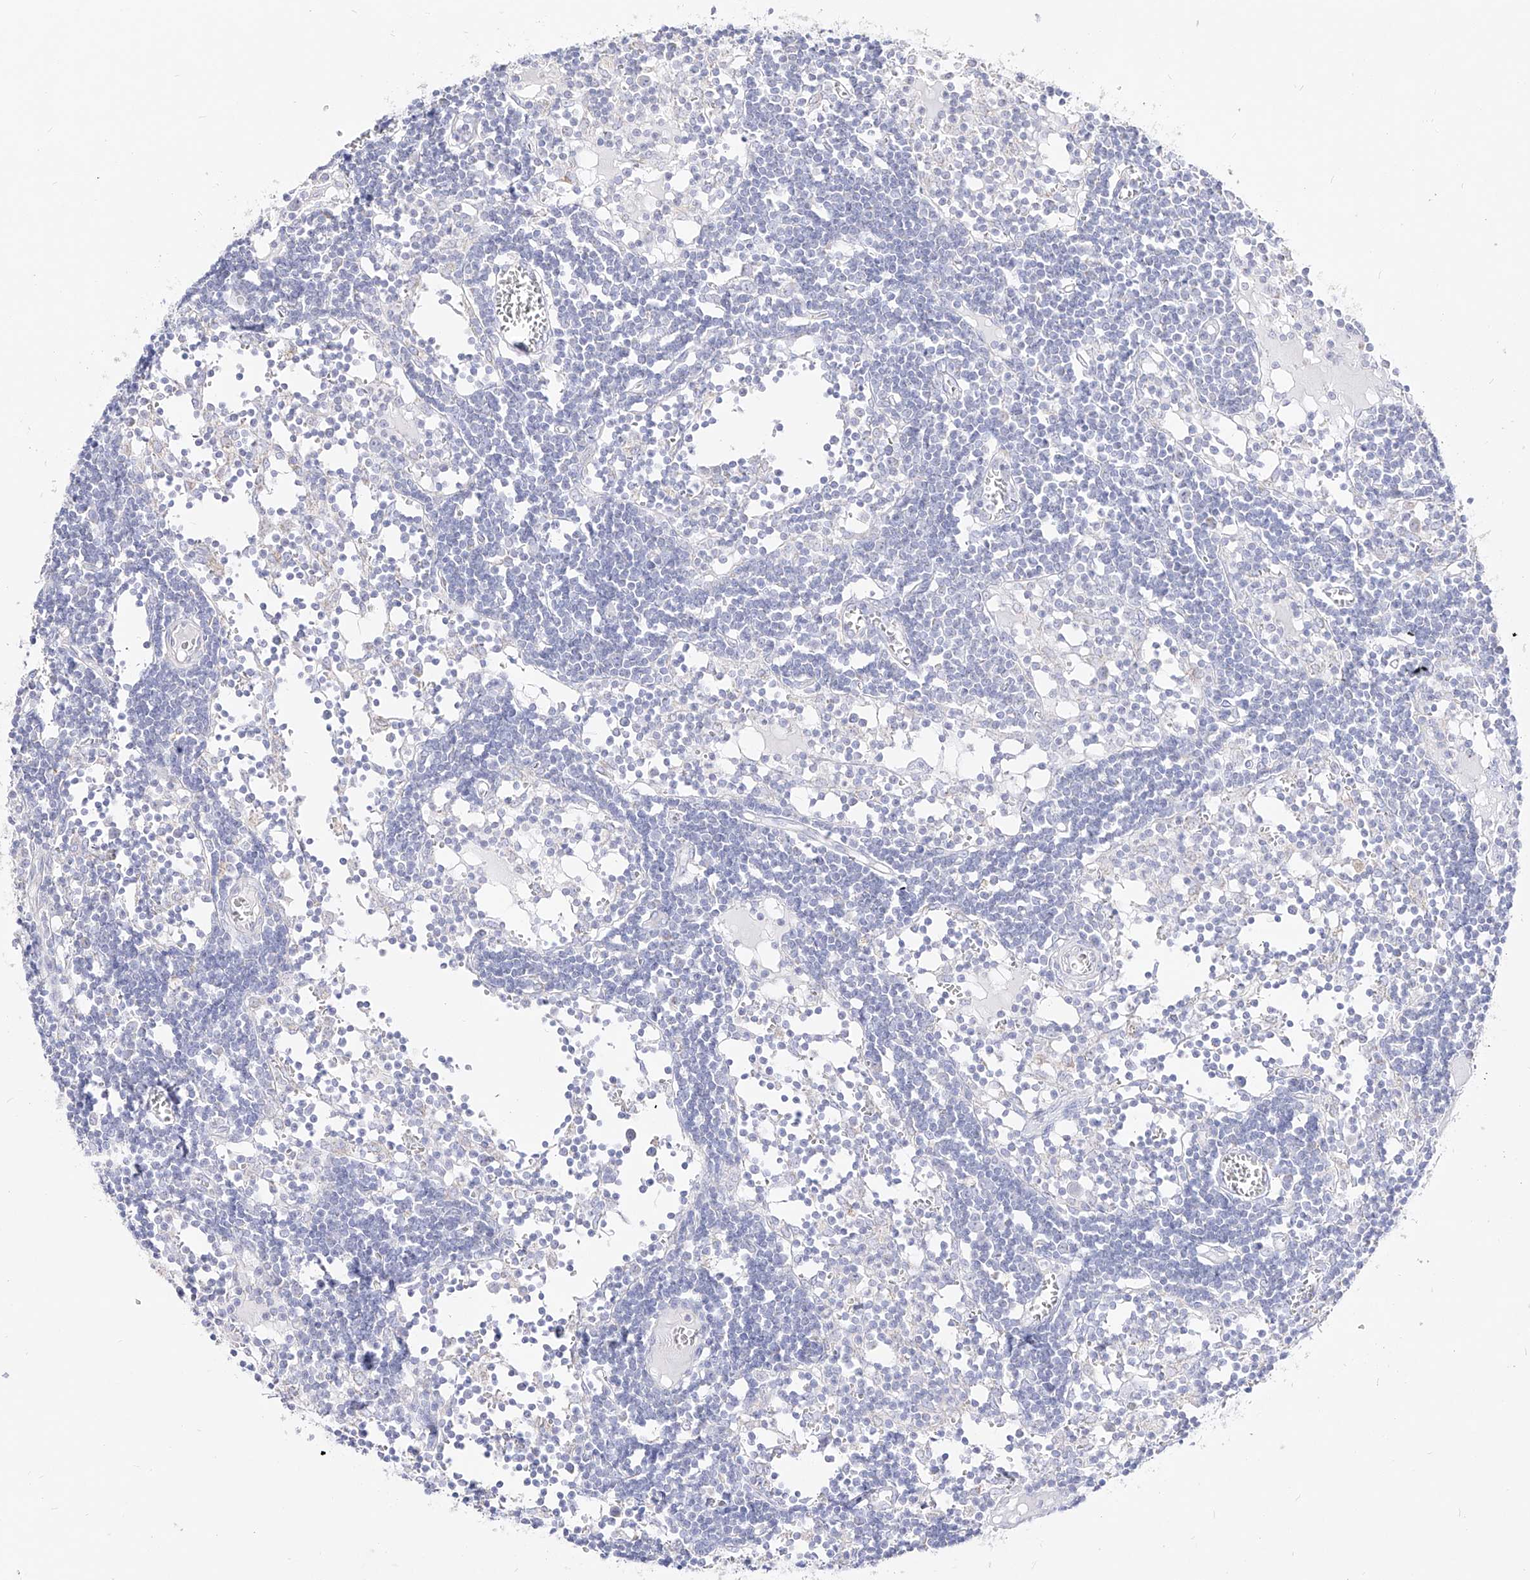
{"staining": {"intensity": "negative", "quantity": "none", "location": "none"}, "tissue": "lymph node", "cell_type": "Germinal center cells", "image_type": "normal", "snomed": [{"axis": "morphology", "description": "Normal tissue, NOS"}, {"axis": "topography", "description": "Lymph node"}], "caption": "Immunohistochemistry (IHC) micrograph of unremarkable lymph node: human lymph node stained with DAB (3,3'-diaminobenzidine) reveals no significant protein positivity in germinal center cells. (DAB (3,3'-diaminobenzidine) immunohistochemistry visualized using brightfield microscopy, high magnification).", "gene": "RCHY1", "patient": {"sex": "female", "age": 11}}